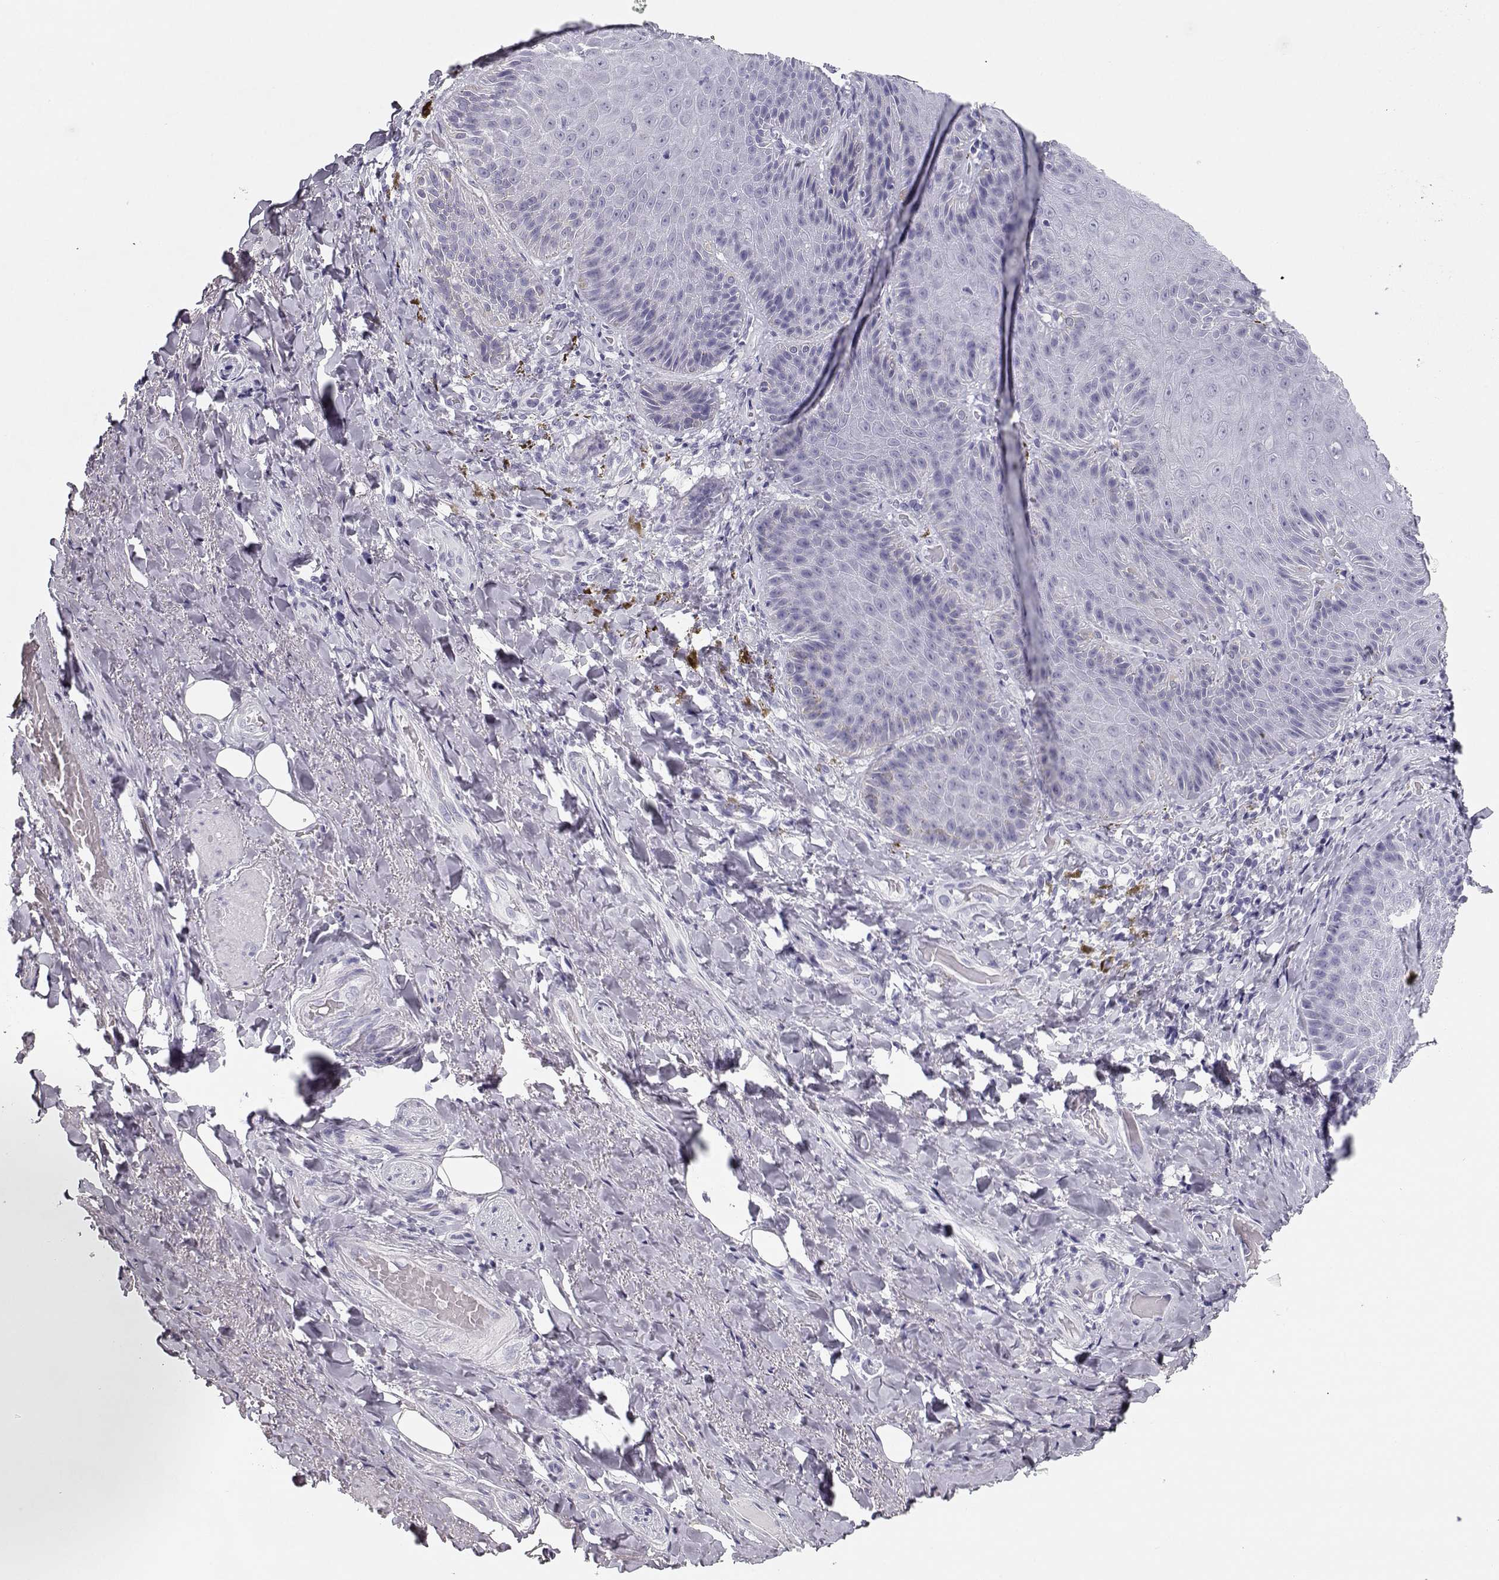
{"staining": {"intensity": "negative", "quantity": "none", "location": "none"}, "tissue": "adipose tissue", "cell_type": "Adipocytes", "image_type": "normal", "snomed": [{"axis": "morphology", "description": "Normal tissue, NOS"}, {"axis": "topography", "description": "Anal"}, {"axis": "topography", "description": "Peripheral nerve tissue"}], "caption": "Adipocytes are negative for protein expression in benign human adipose tissue. (Stains: DAB (3,3'-diaminobenzidine) IHC with hematoxylin counter stain, Microscopy: brightfield microscopy at high magnification).", "gene": "MAGEC1", "patient": {"sex": "male", "age": 53}}